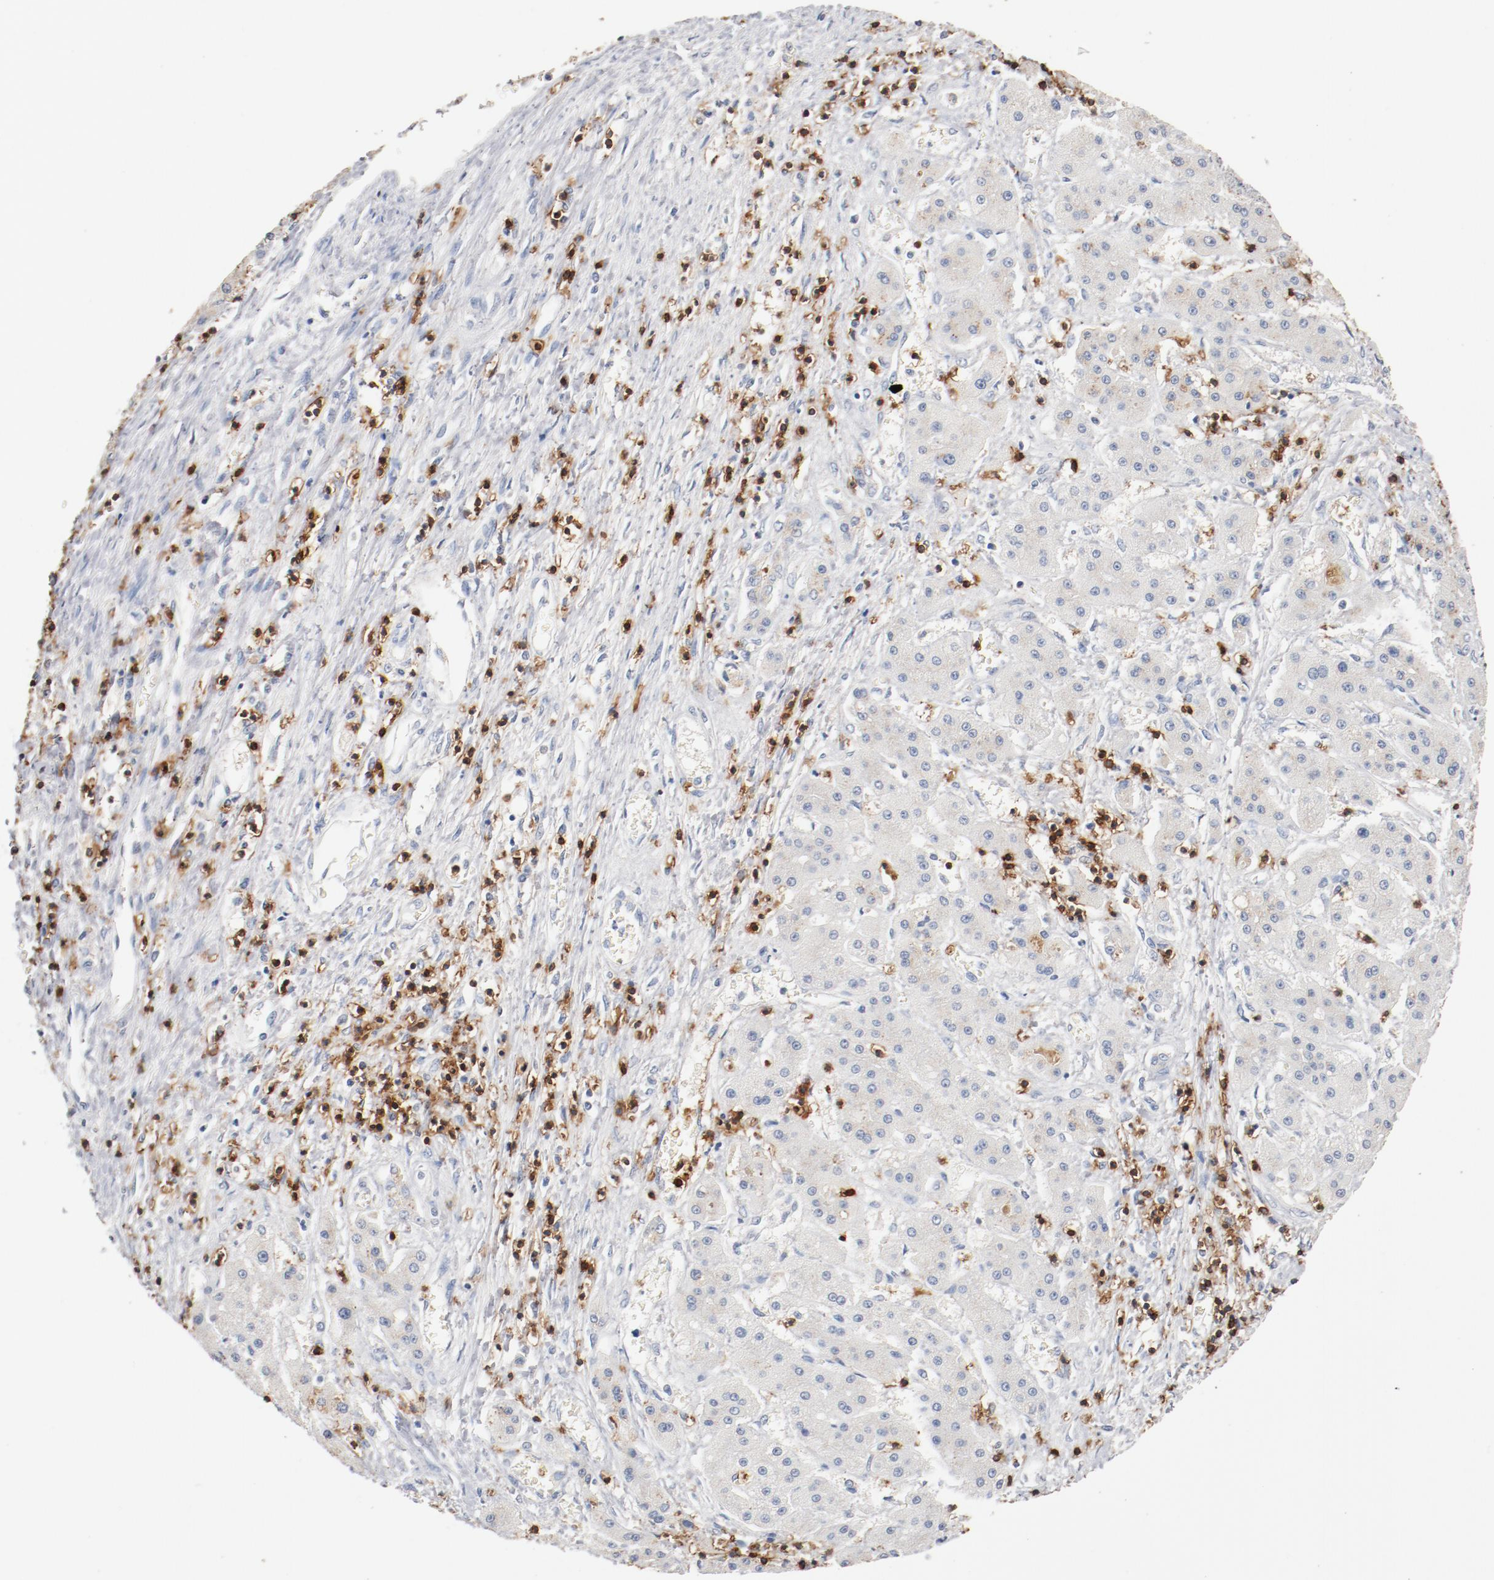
{"staining": {"intensity": "negative", "quantity": "none", "location": "none"}, "tissue": "liver cancer", "cell_type": "Tumor cells", "image_type": "cancer", "snomed": [{"axis": "morphology", "description": "Carcinoma, Hepatocellular, NOS"}, {"axis": "topography", "description": "Liver"}], "caption": "A high-resolution photomicrograph shows IHC staining of liver hepatocellular carcinoma, which demonstrates no significant expression in tumor cells.", "gene": "CD247", "patient": {"sex": "male", "age": 24}}